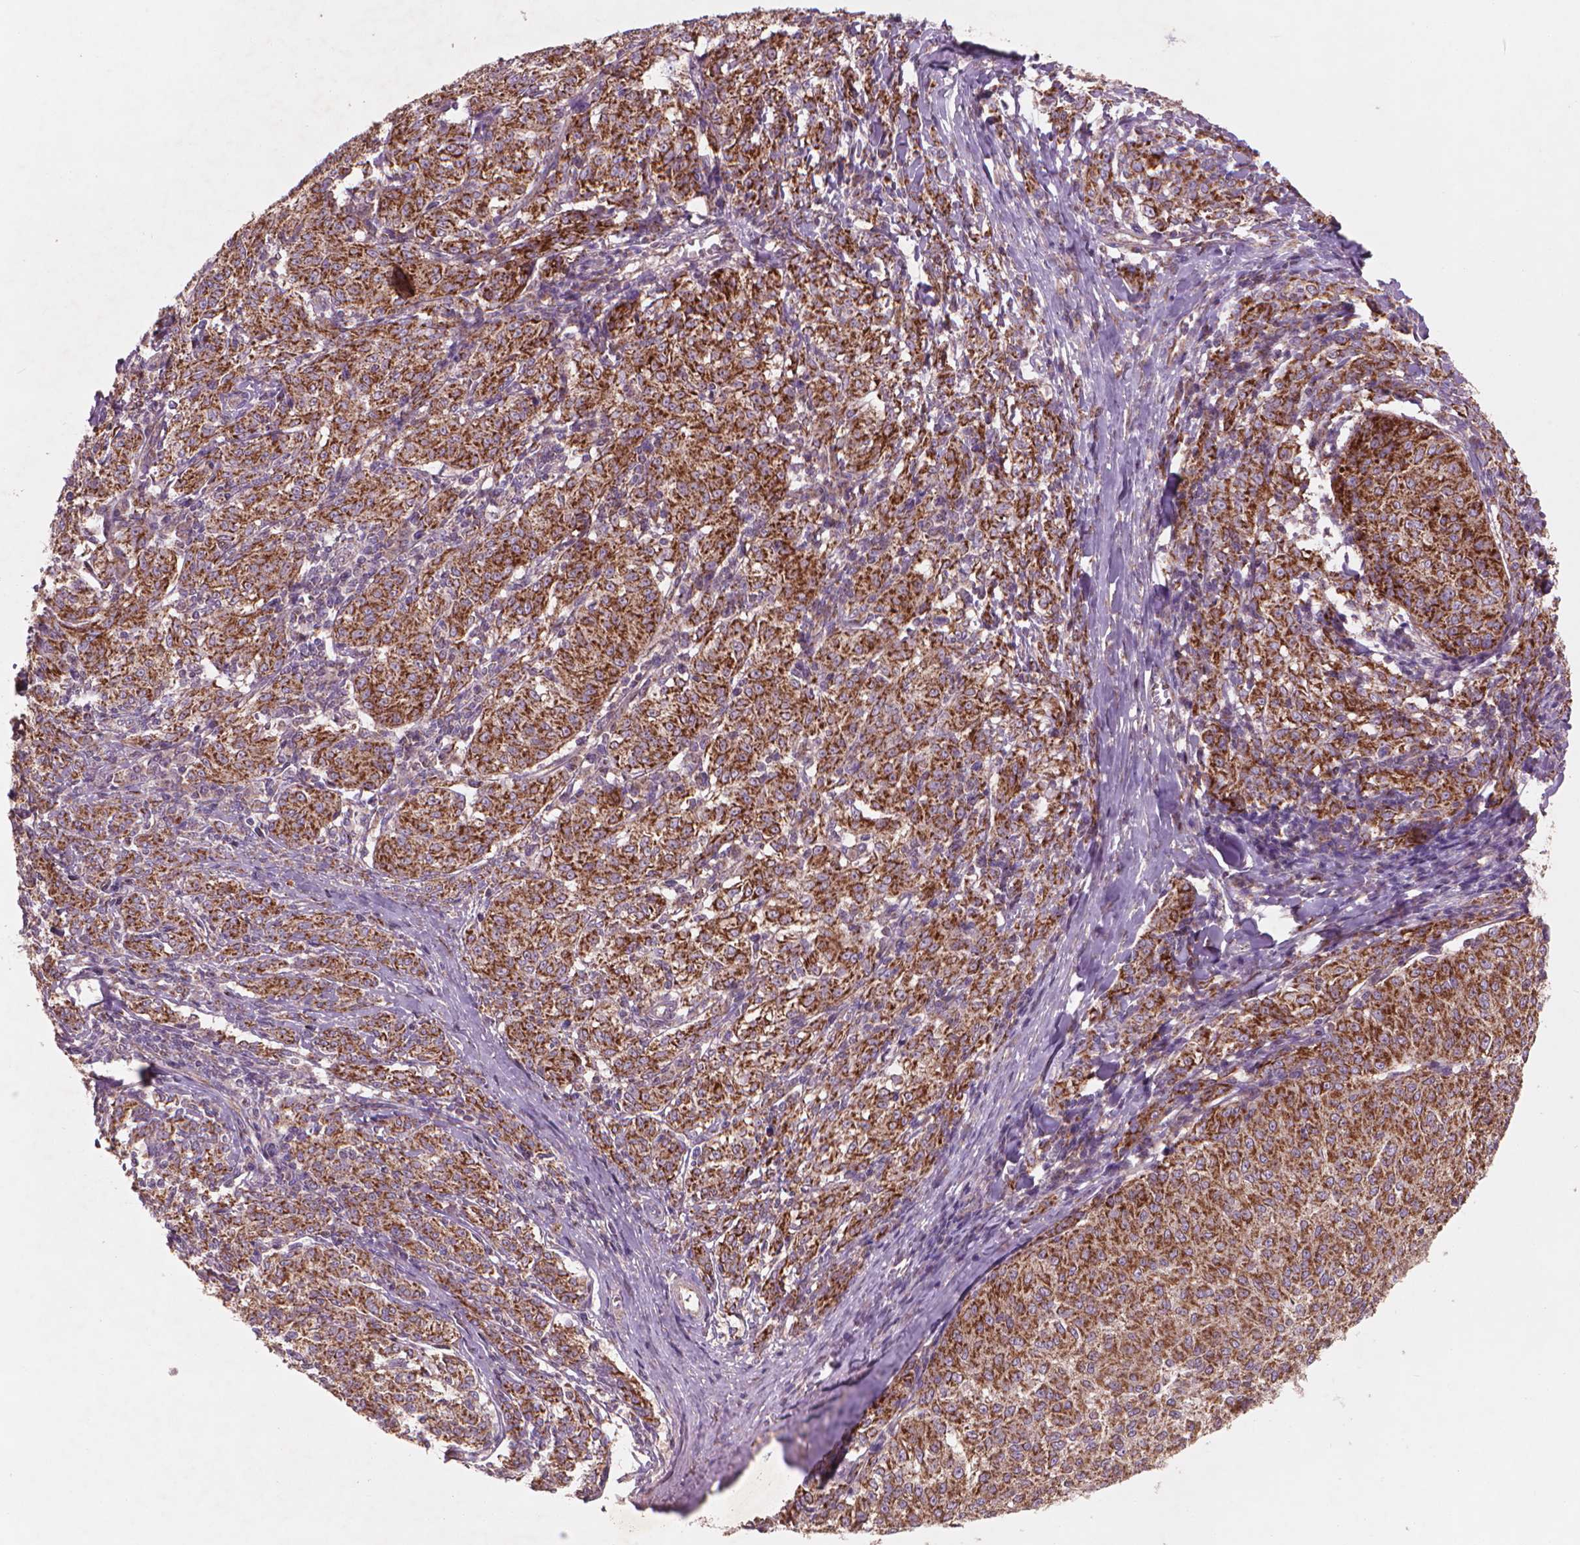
{"staining": {"intensity": "strong", "quantity": ">75%", "location": "cytoplasmic/membranous"}, "tissue": "melanoma", "cell_type": "Tumor cells", "image_type": "cancer", "snomed": [{"axis": "morphology", "description": "Malignant melanoma, NOS"}, {"axis": "topography", "description": "Skin"}], "caption": "Immunohistochemical staining of melanoma shows strong cytoplasmic/membranous protein expression in approximately >75% of tumor cells.", "gene": "NLRX1", "patient": {"sex": "female", "age": 72}}